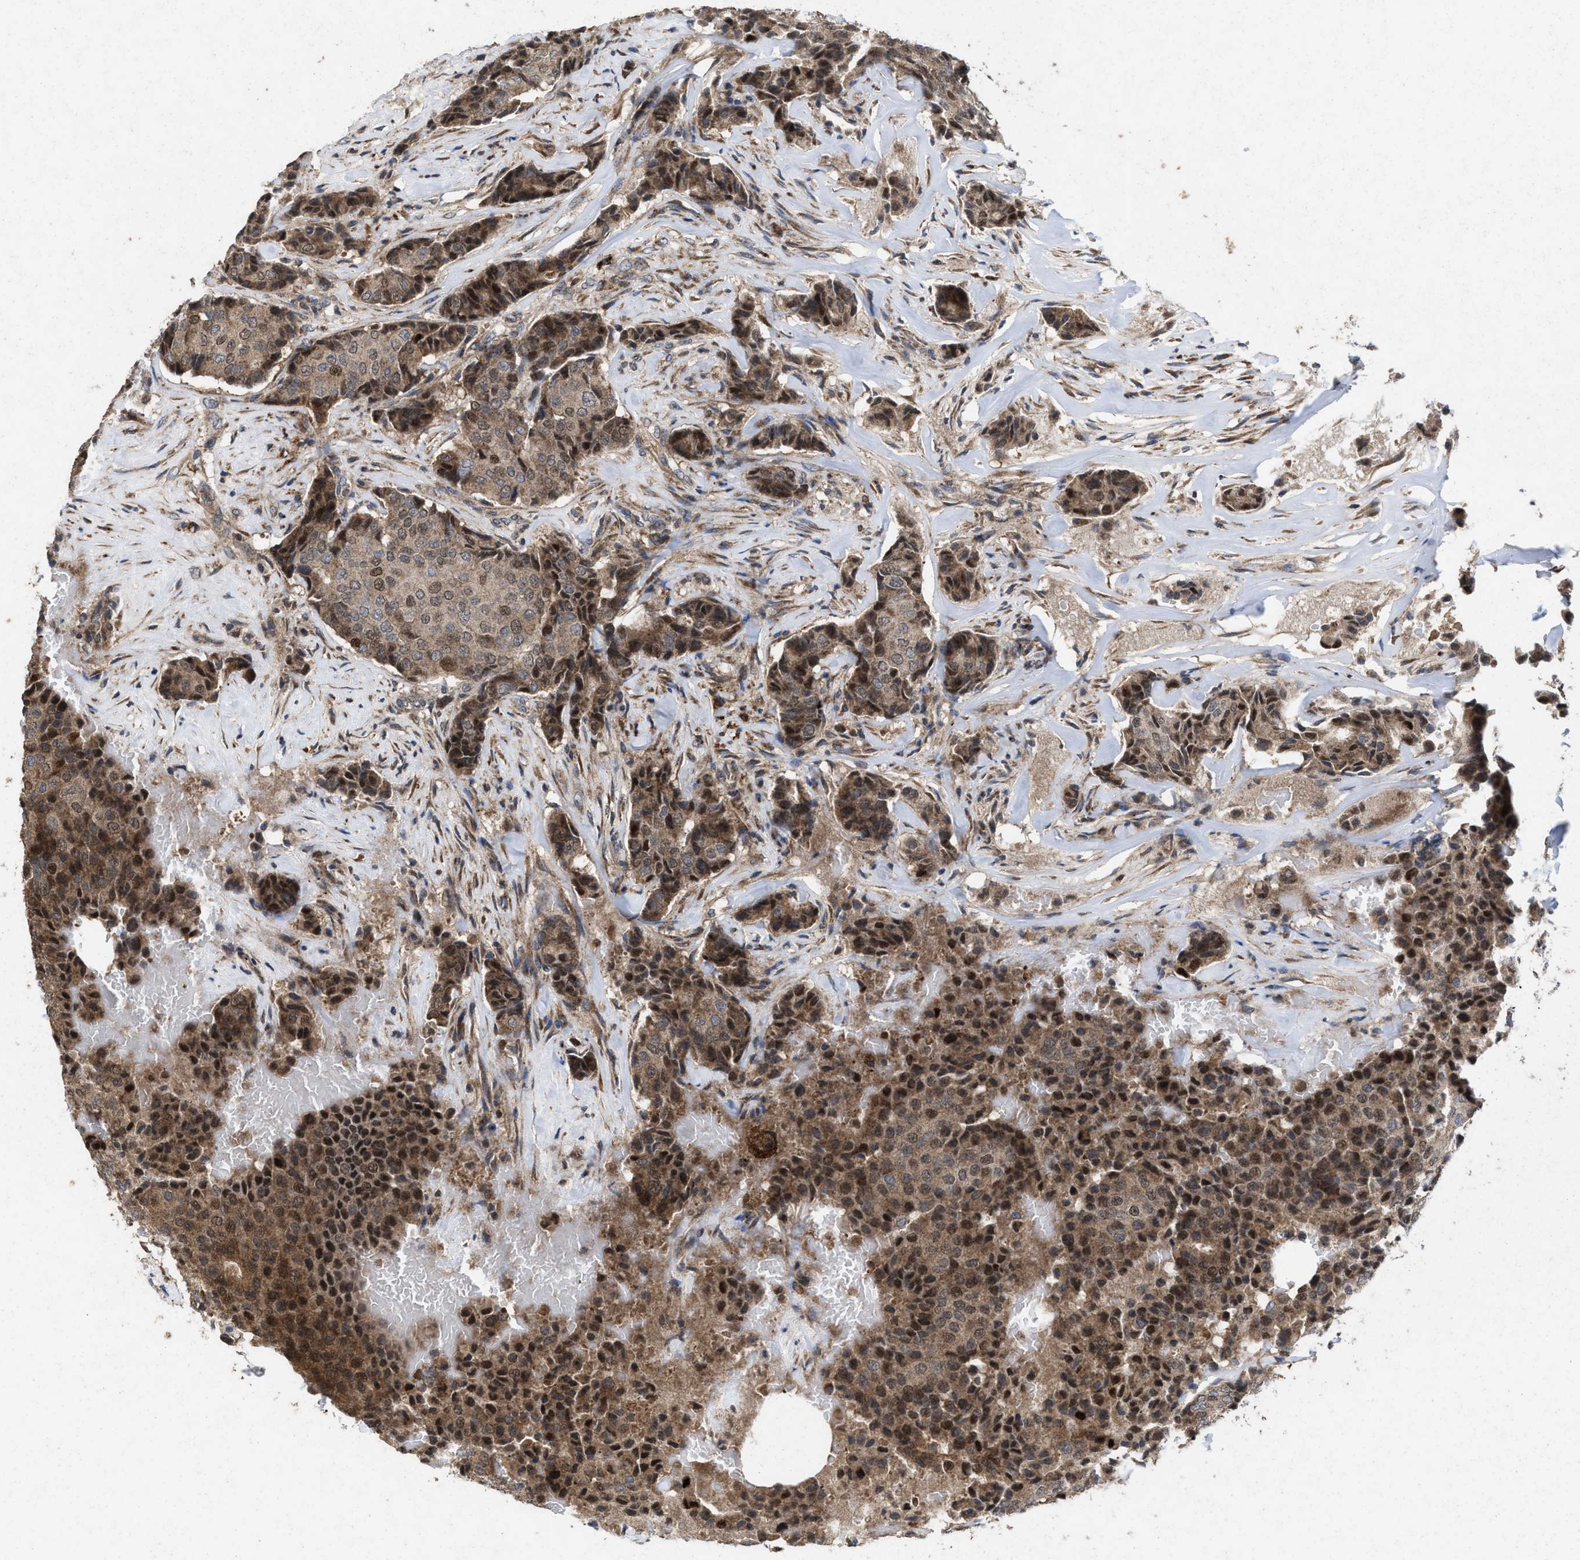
{"staining": {"intensity": "moderate", "quantity": ">75%", "location": "cytoplasmic/membranous"}, "tissue": "breast cancer", "cell_type": "Tumor cells", "image_type": "cancer", "snomed": [{"axis": "morphology", "description": "Duct carcinoma"}, {"axis": "topography", "description": "Breast"}], "caption": "Breast cancer (intraductal carcinoma) was stained to show a protein in brown. There is medium levels of moderate cytoplasmic/membranous staining in about >75% of tumor cells.", "gene": "MSI2", "patient": {"sex": "female", "age": 75}}